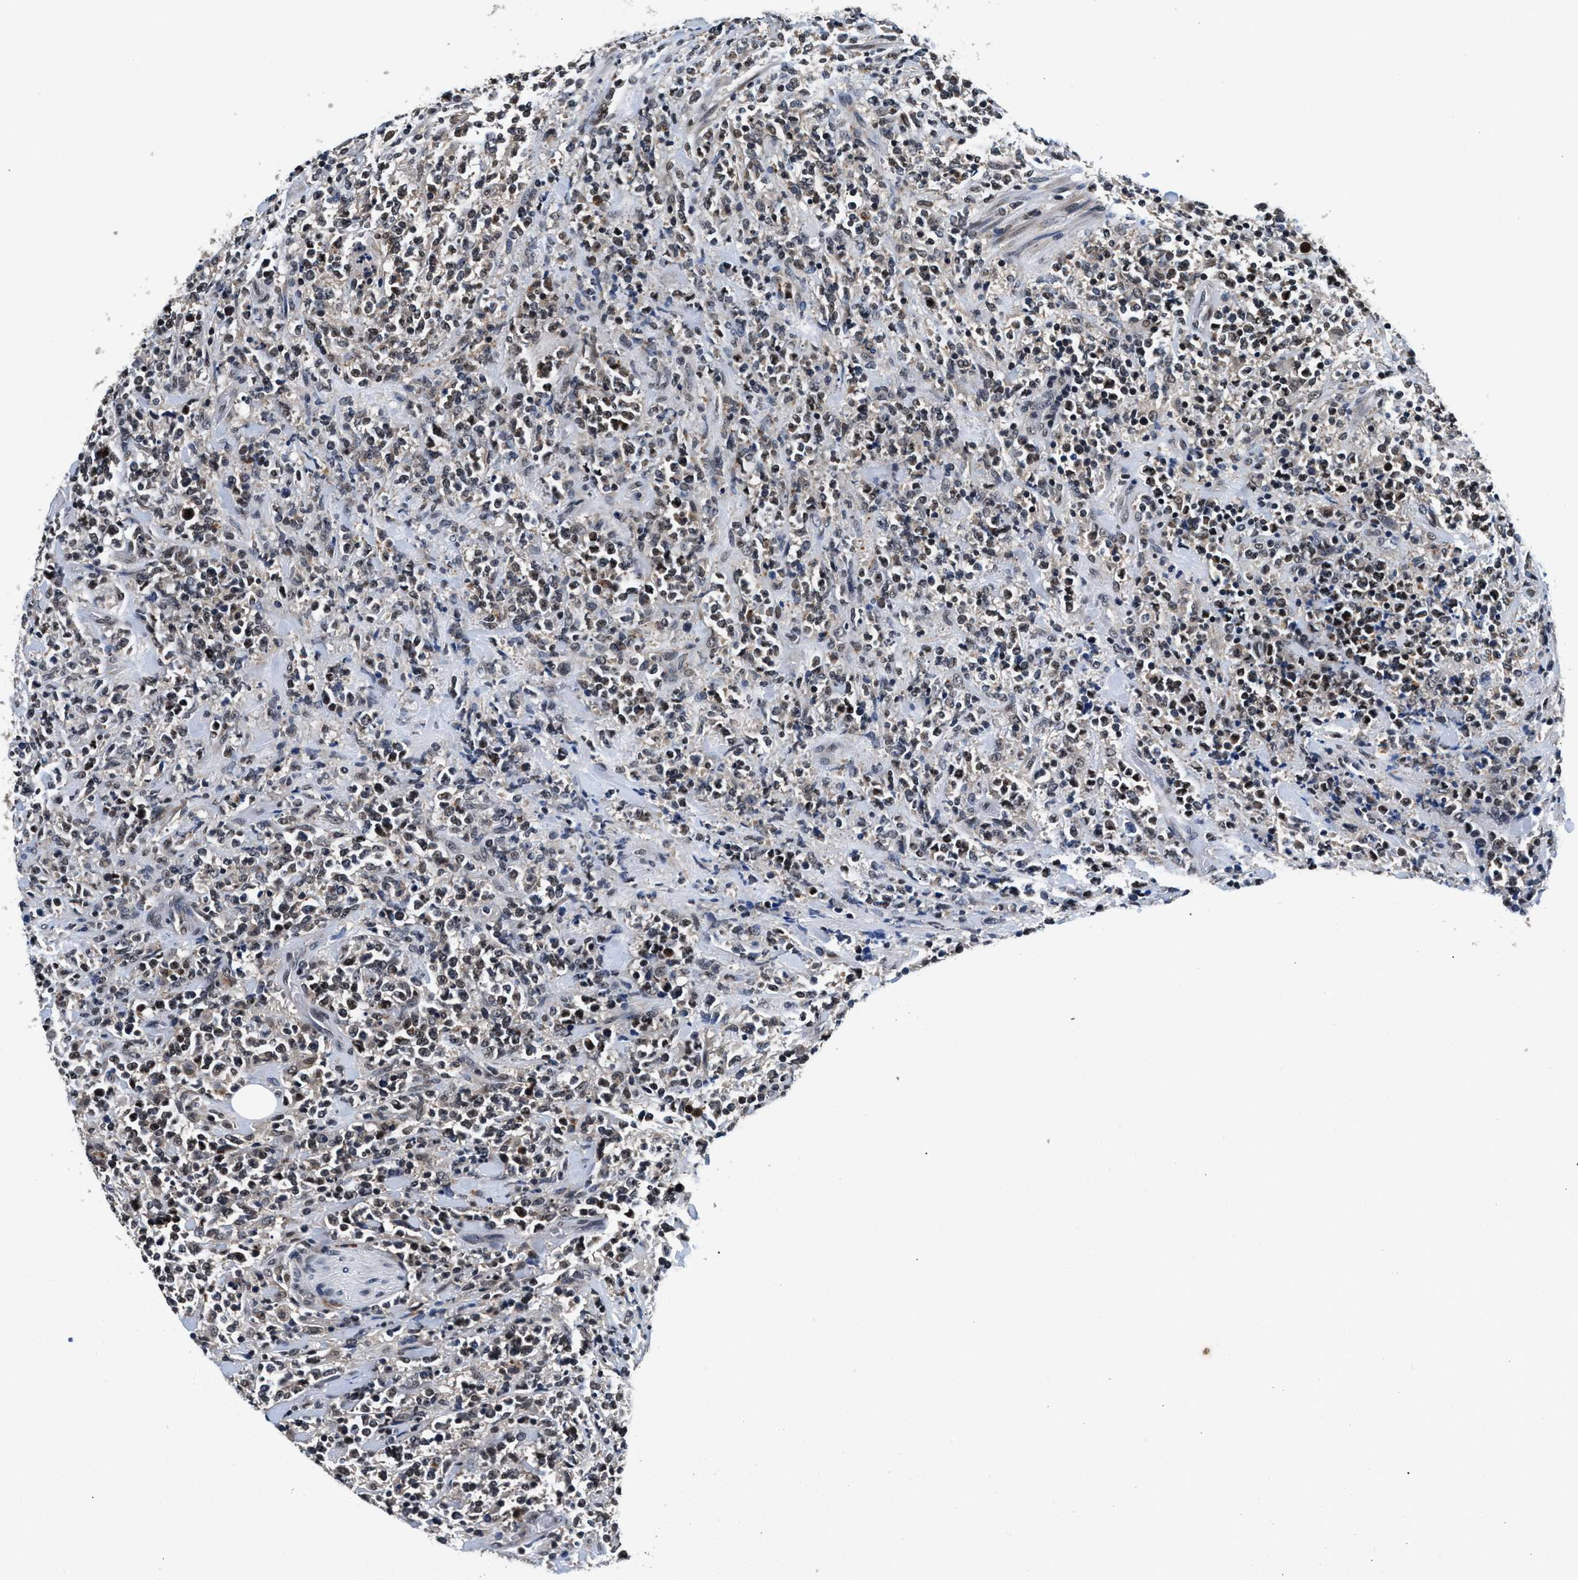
{"staining": {"intensity": "moderate", "quantity": "25%-75%", "location": "nuclear"}, "tissue": "lymphoma", "cell_type": "Tumor cells", "image_type": "cancer", "snomed": [{"axis": "morphology", "description": "Malignant lymphoma, non-Hodgkin's type, High grade"}, {"axis": "topography", "description": "Soft tissue"}], "caption": "This histopathology image exhibits immunohistochemistry staining of malignant lymphoma, non-Hodgkin's type (high-grade), with medium moderate nuclear positivity in approximately 25%-75% of tumor cells.", "gene": "USP16", "patient": {"sex": "male", "age": 18}}